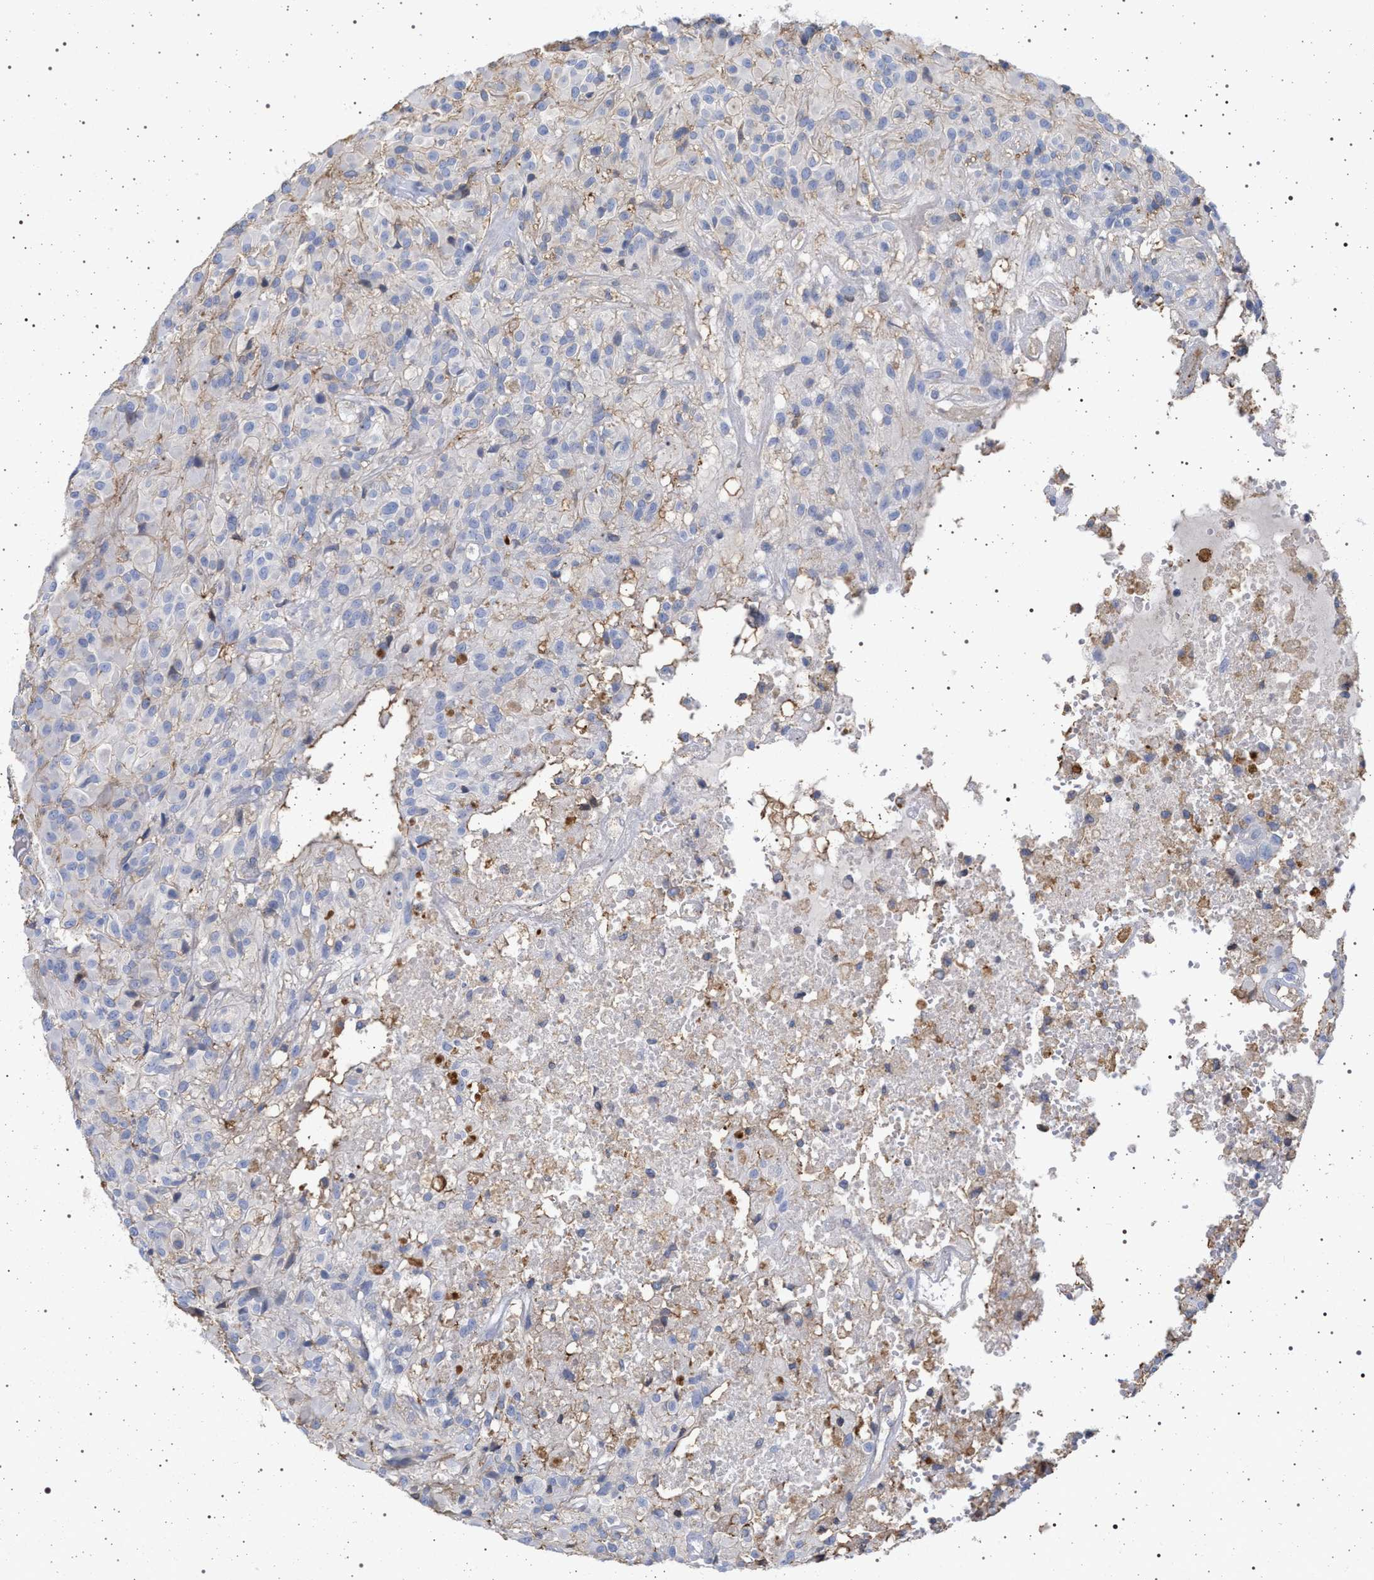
{"staining": {"intensity": "negative", "quantity": "none", "location": "none"}, "tissue": "glioma", "cell_type": "Tumor cells", "image_type": "cancer", "snomed": [{"axis": "morphology", "description": "Glioma, malignant, High grade"}, {"axis": "topography", "description": "Brain"}], "caption": "Tumor cells are negative for brown protein staining in high-grade glioma (malignant).", "gene": "PLG", "patient": {"sex": "female", "age": 59}}